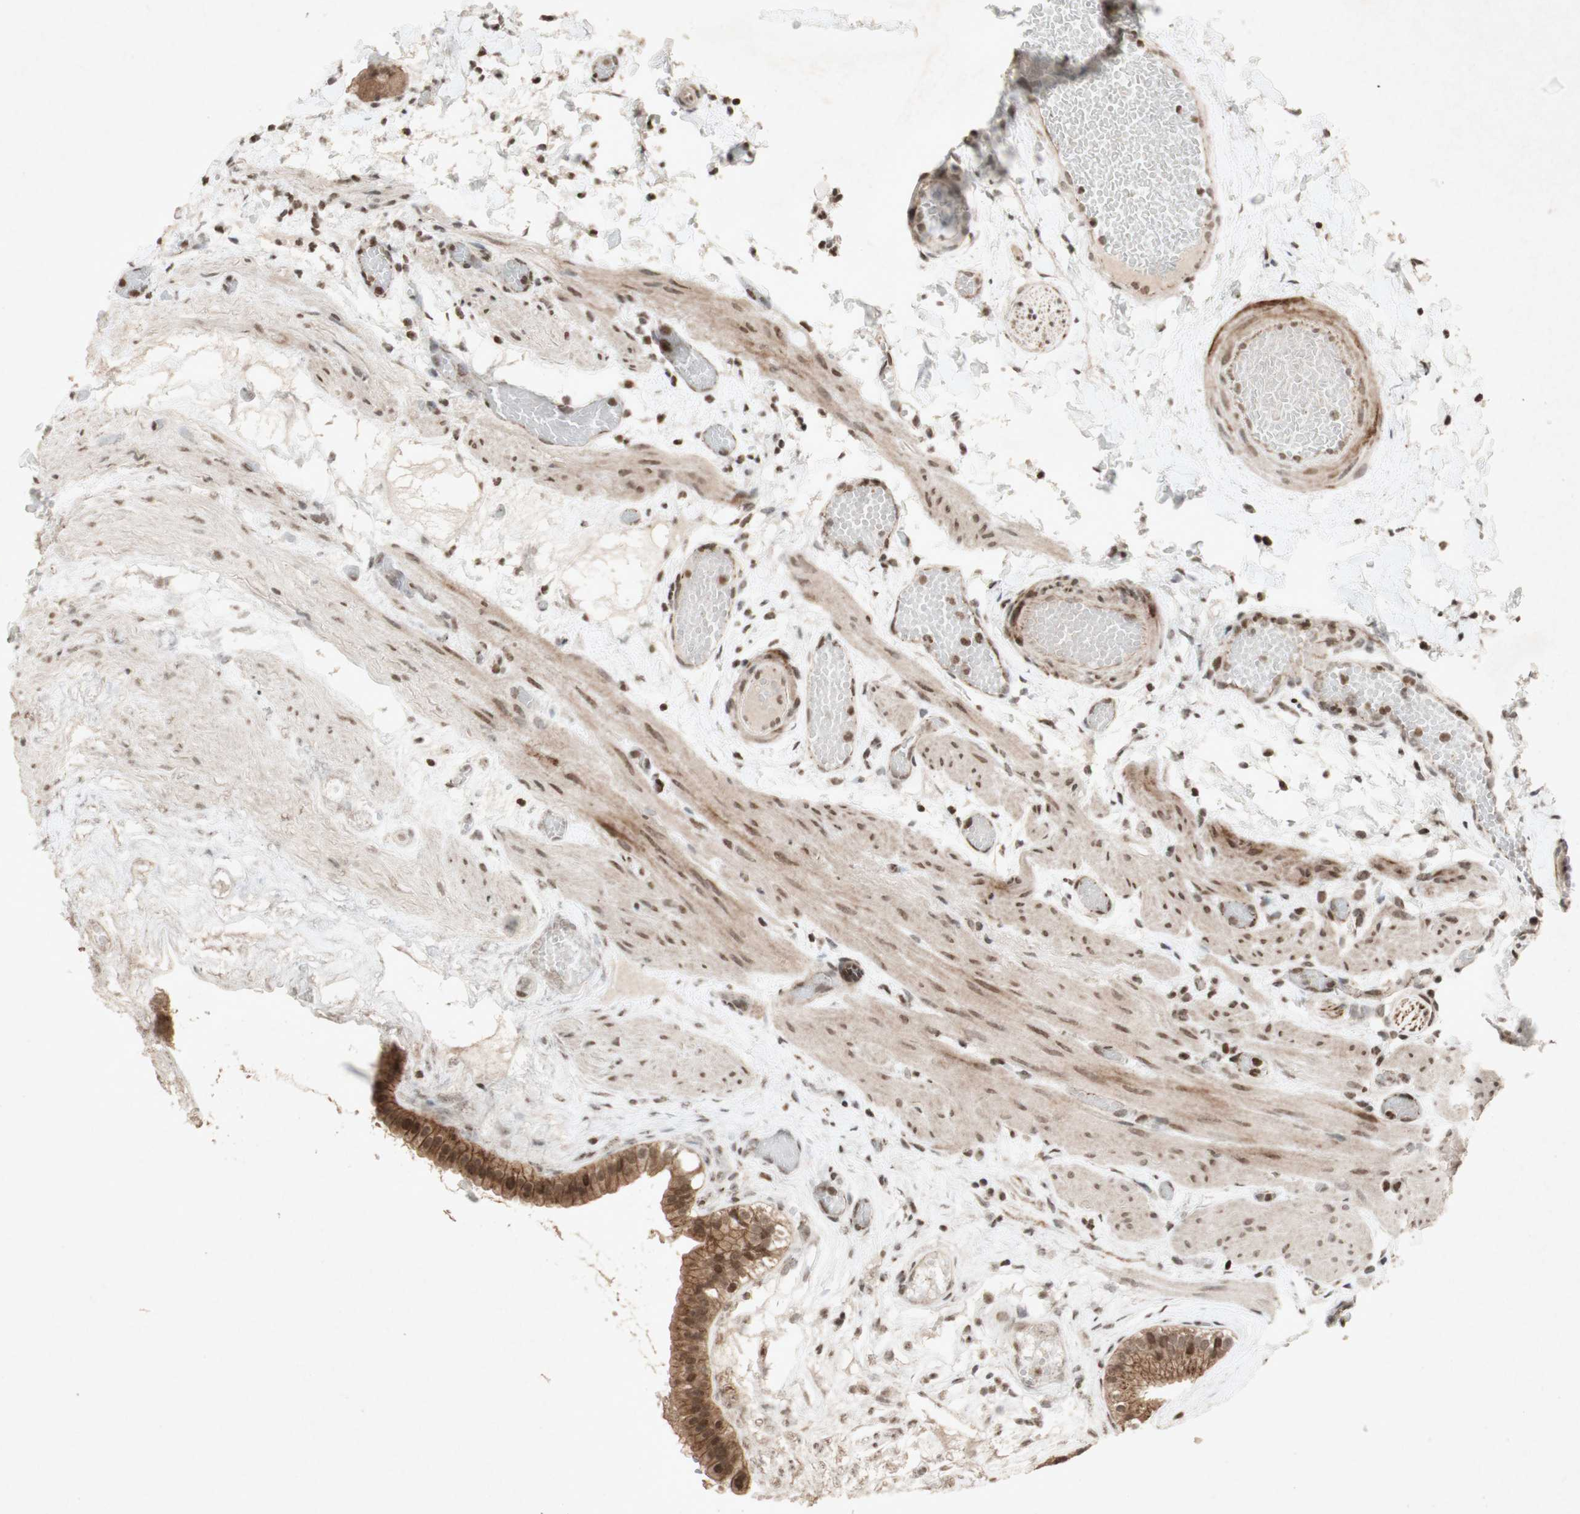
{"staining": {"intensity": "strong", "quantity": ">75%", "location": "cytoplasmic/membranous,nuclear"}, "tissue": "gallbladder", "cell_type": "Glandular cells", "image_type": "normal", "snomed": [{"axis": "morphology", "description": "Normal tissue, NOS"}, {"axis": "topography", "description": "Gallbladder"}], "caption": "Immunohistochemistry image of normal human gallbladder stained for a protein (brown), which displays high levels of strong cytoplasmic/membranous,nuclear staining in approximately >75% of glandular cells.", "gene": "PLXNA1", "patient": {"sex": "female", "age": 26}}